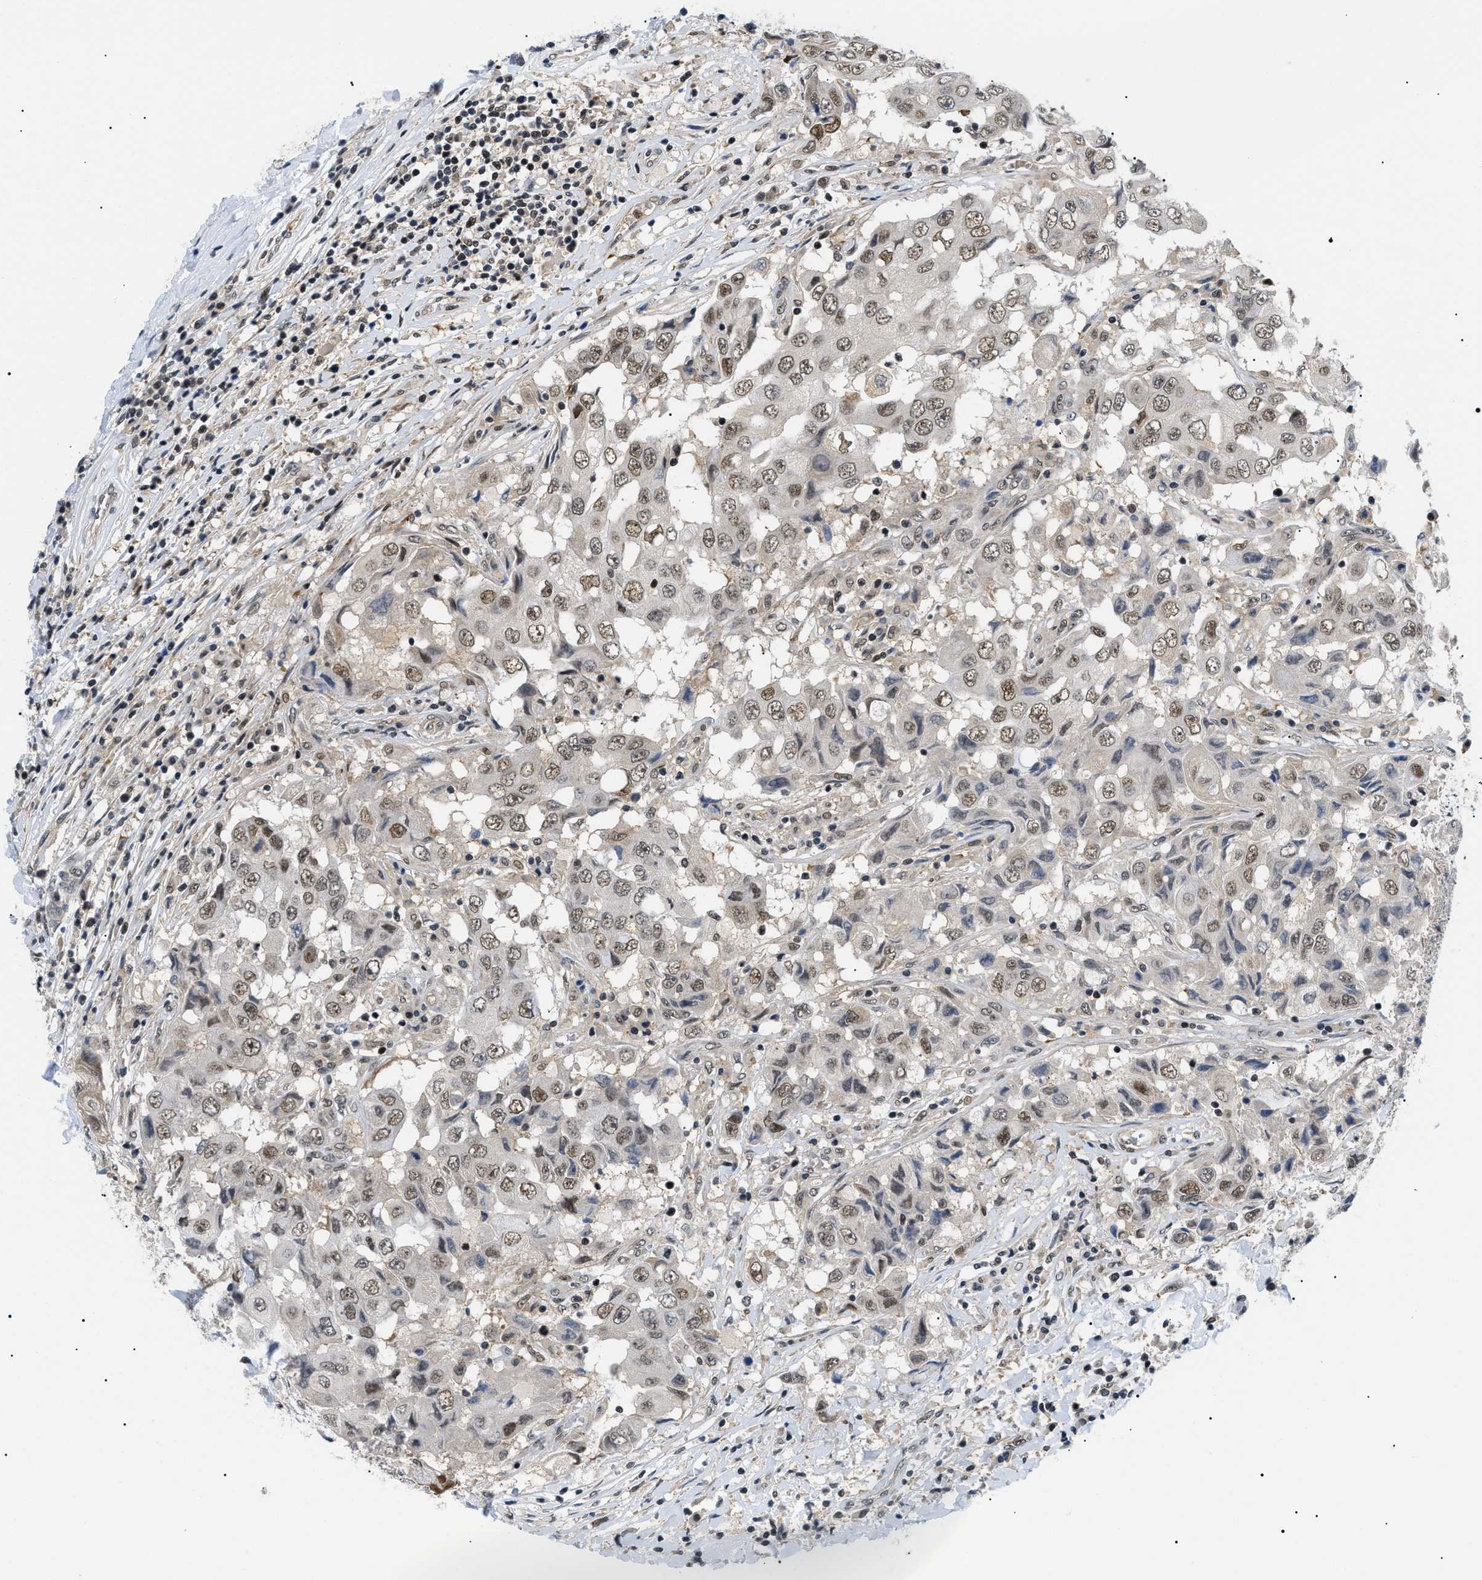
{"staining": {"intensity": "weak", "quantity": ">75%", "location": "nuclear"}, "tissue": "breast cancer", "cell_type": "Tumor cells", "image_type": "cancer", "snomed": [{"axis": "morphology", "description": "Duct carcinoma"}, {"axis": "topography", "description": "Breast"}], "caption": "This image reveals breast cancer (infiltrating ductal carcinoma) stained with immunohistochemistry (IHC) to label a protein in brown. The nuclear of tumor cells show weak positivity for the protein. Nuclei are counter-stained blue.", "gene": "RBM15", "patient": {"sex": "female", "age": 27}}